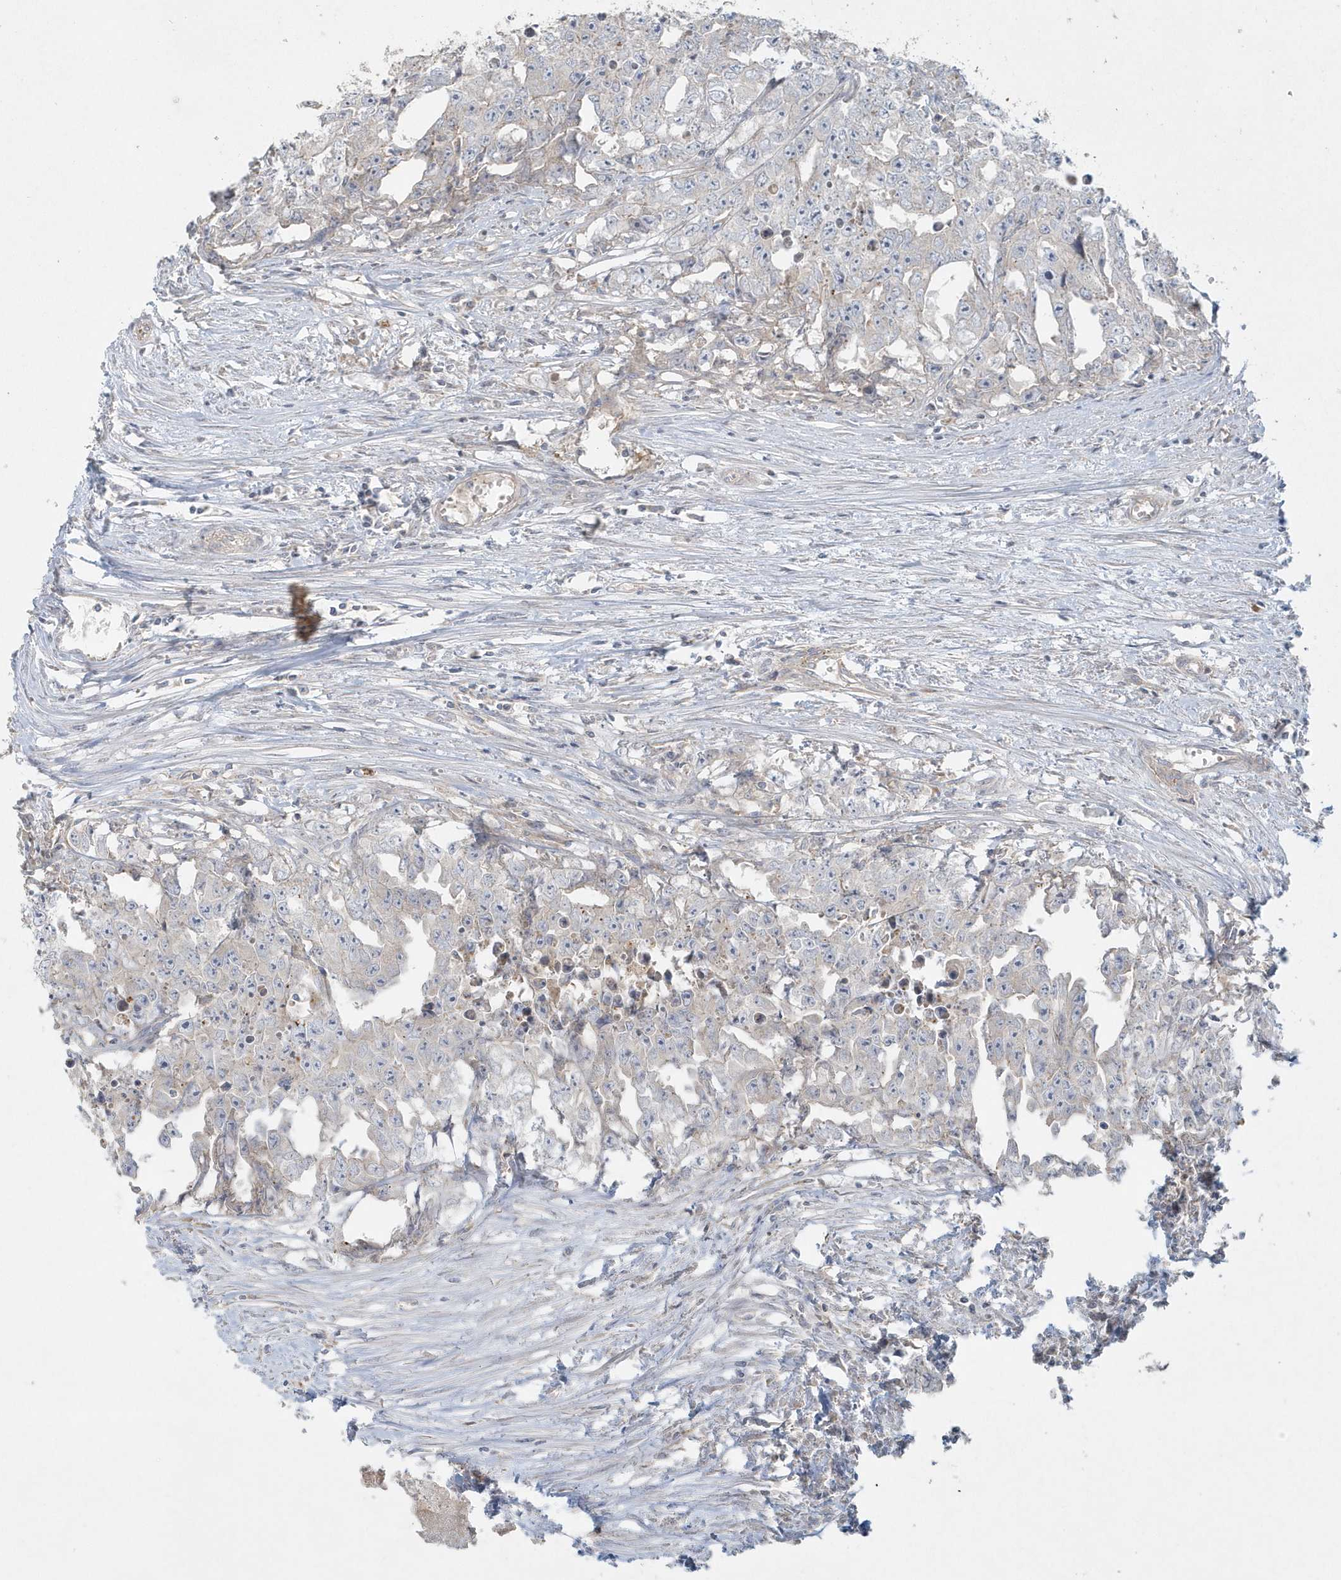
{"staining": {"intensity": "negative", "quantity": "none", "location": "none"}, "tissue": "testis cancer", "cell_type": "Tumor cells", "image_type": "cancer", "snomed": [{"axis": "morphology", "description": "Seminoma, NOS"}, {"axis": "morphology", "description": "Carcinoma, Embryonal, NOS"}, {"axis": "topography", "description": "Testis"}], "caption": "This is an IHC photomicrograph of human testis cancer (seminoma). There is no expression in tumor cells.", "gene": "BLTP3A", "patient": {"sex": "male", "age": 43}}